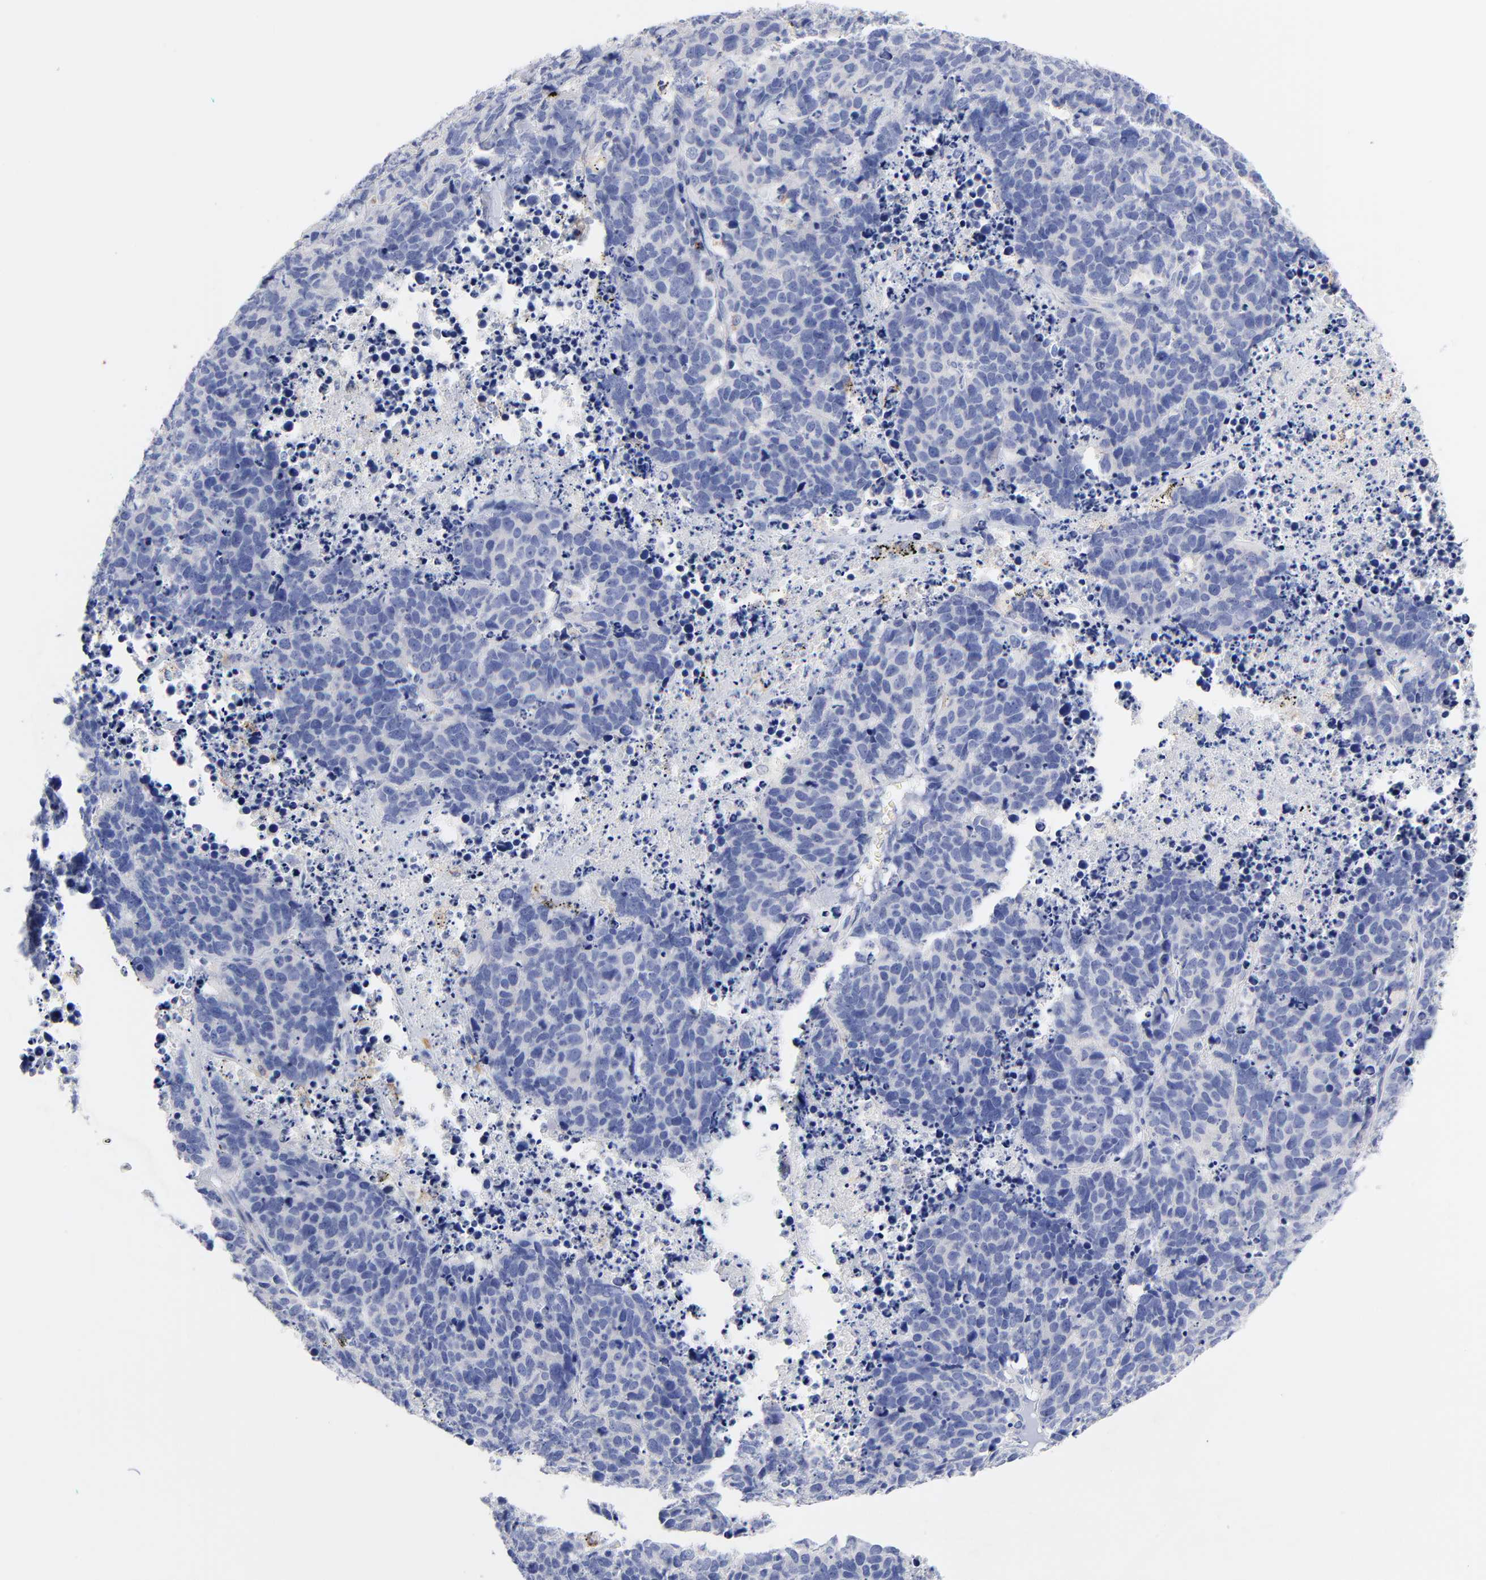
{"staining": {"intensity": "negative", "quantity": "none", "location": "none"}, "tissue": "lung cancer", "cell_type": "Tumor cells", "image_type": "cancer", "snomed": [{"axis": "morphology", "description": "Carcinoid, malignant, NOS"}, {"axis": "topography", "description": "Lung"}], "caption": "Photomicrograph shows no significant protein positivity in tumor cells of malignant carcinoid (lung).", "gene": "FBXO10", "patient": {"sex": "male", "age": 60}}